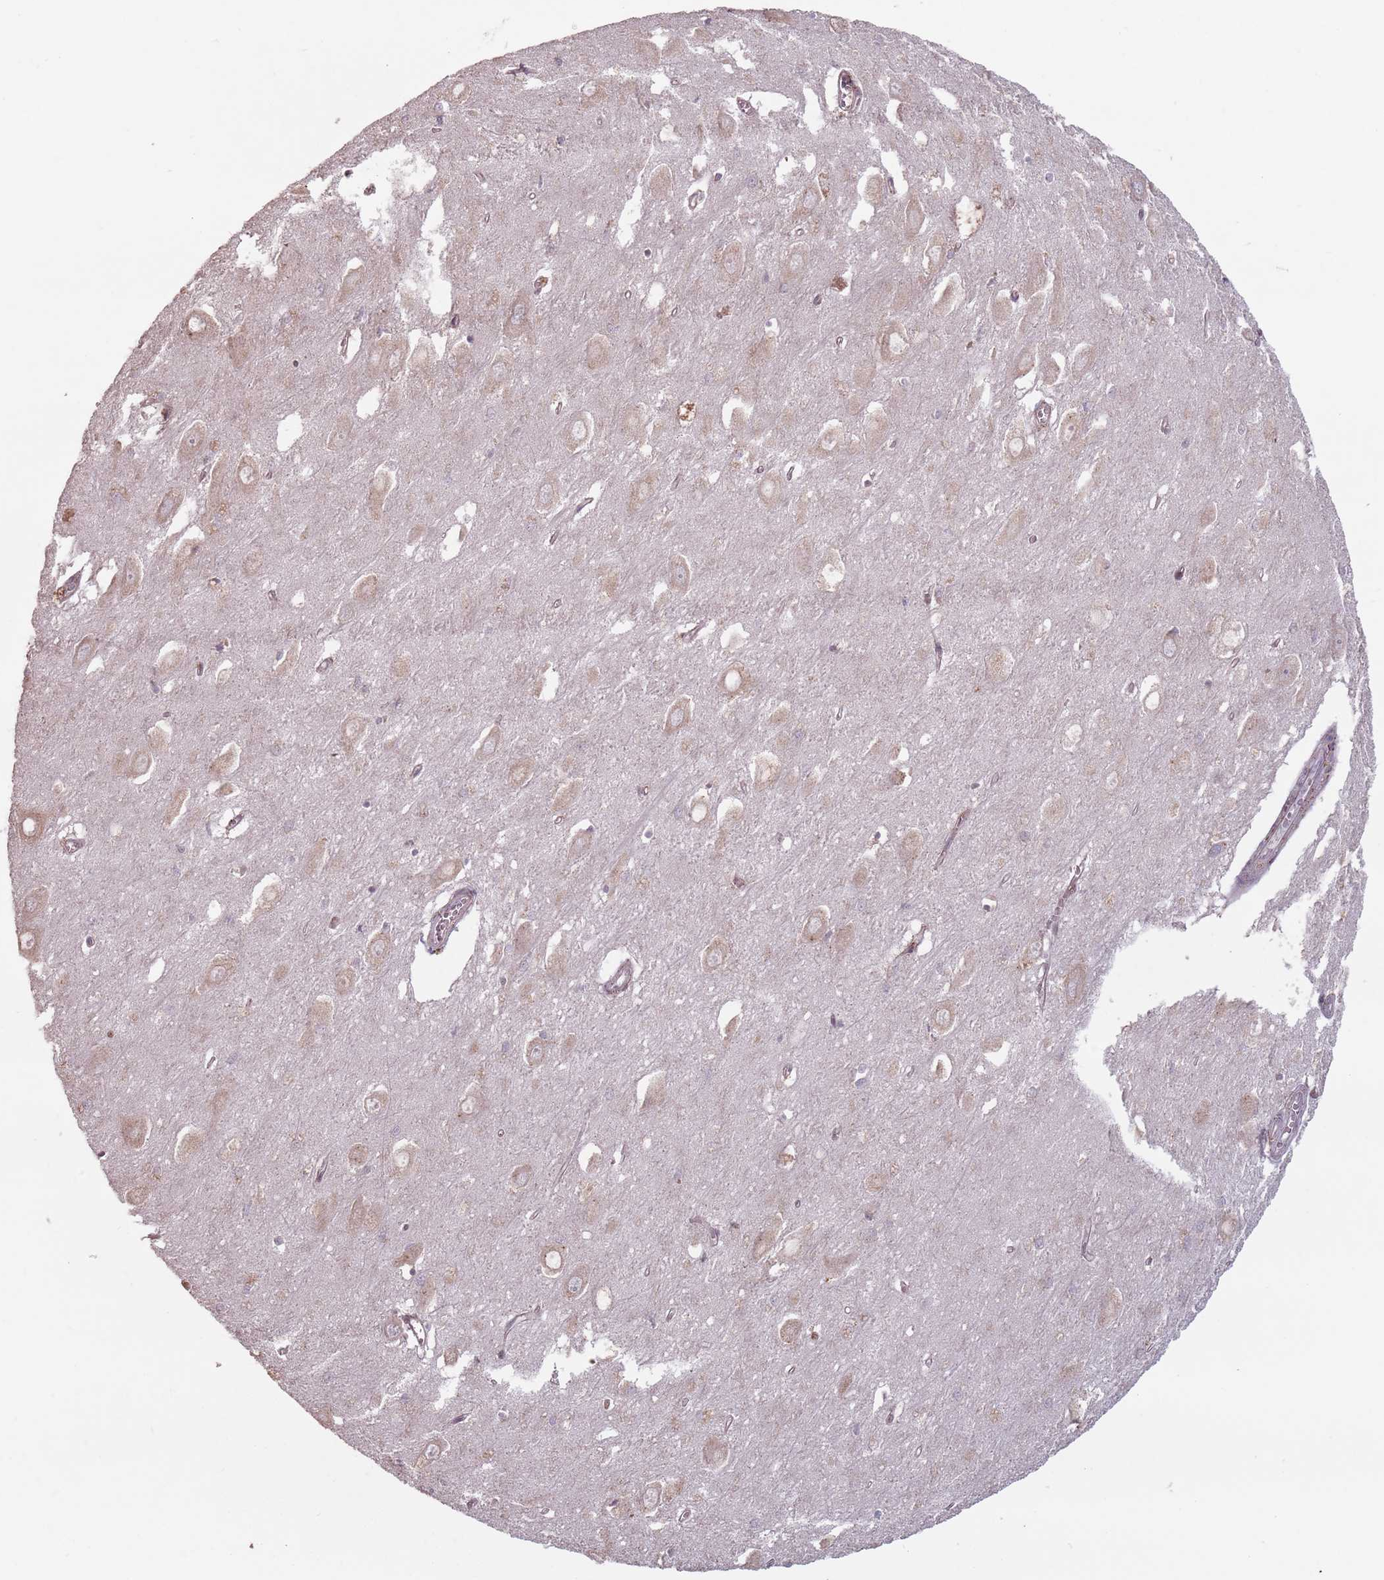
{"staining": {"intensity": "negative", "quantity": "none", "location": "none"}, "tissue": "hippocampus", "cell_type": "Glial cells", "image_type": "normal", "snomed": [{"axis": "morphology", "description": "Normal tissue, NOS"}, {"axis": "topography", "description": "Hippocampus"}], "caption": "Protein analysis of normal hippocampus demonstrates no significant positivity in glial cells. The staining is performed using DAB brown chromogen with nuclei counter-stained in using hematoxylin.", "gene": "RPS9", "patient": {"sex": "female", "age": 64}}